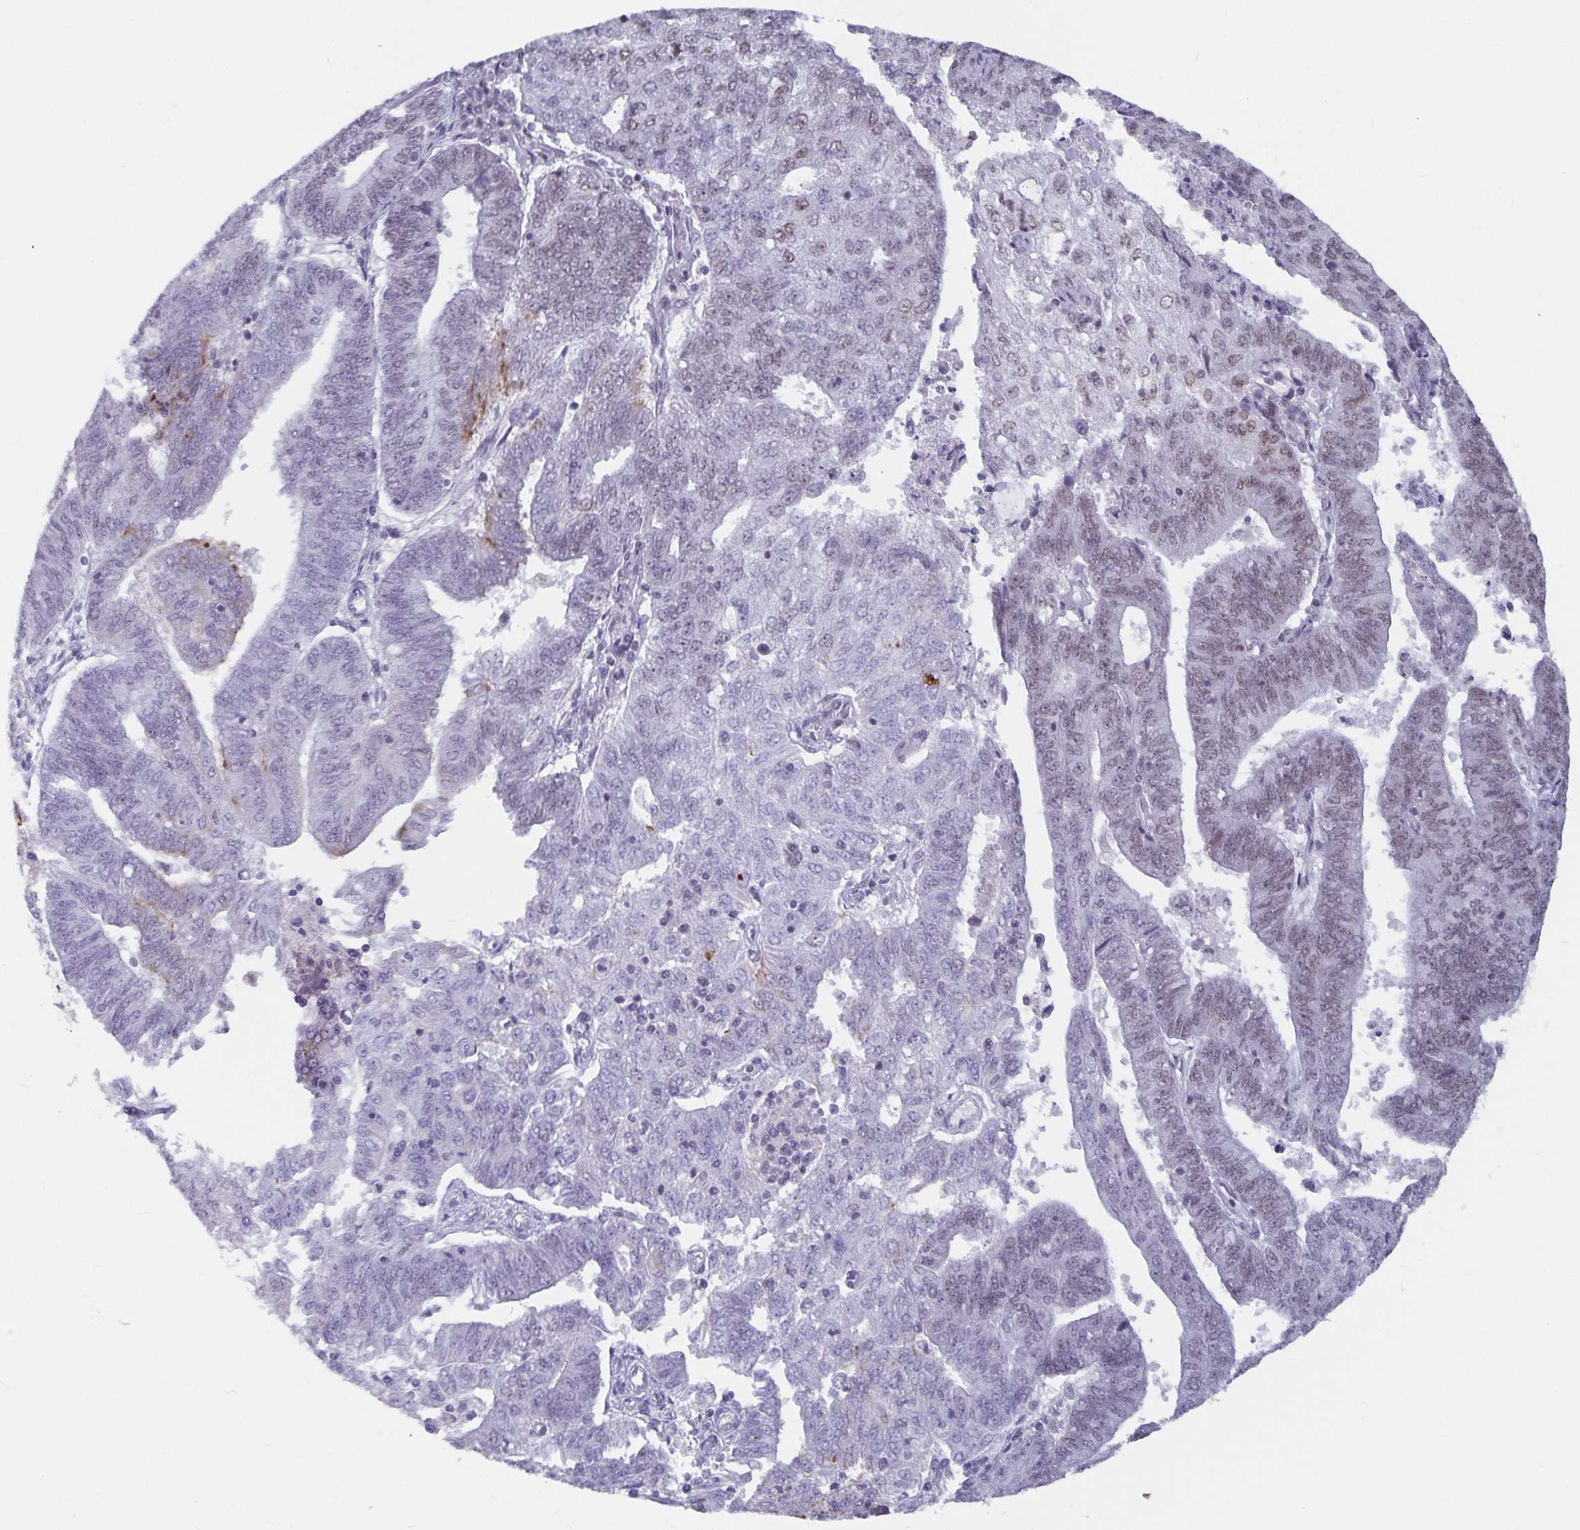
{"staining": {"intensity": "moderate", "quantity": "<25%", "location": "nuclear"}, "tissue": "endometrial cancer", "cell_type": "Tumor cells", "image_type": "cancer", "snomed": [{"axis": "morphology", "description": "Adenocarcinoma, NOS"}, {"axis": "topography", "description": "Endometrium"}], "caption": "Approximately <25% of tumor cells in adenocarcinoma (endometrial) display moderate nuclear protein staining as visualized by brown immunohistochemical staining.", "gene": "PBX2", "patient": {"sex": "female", "age": 82}}